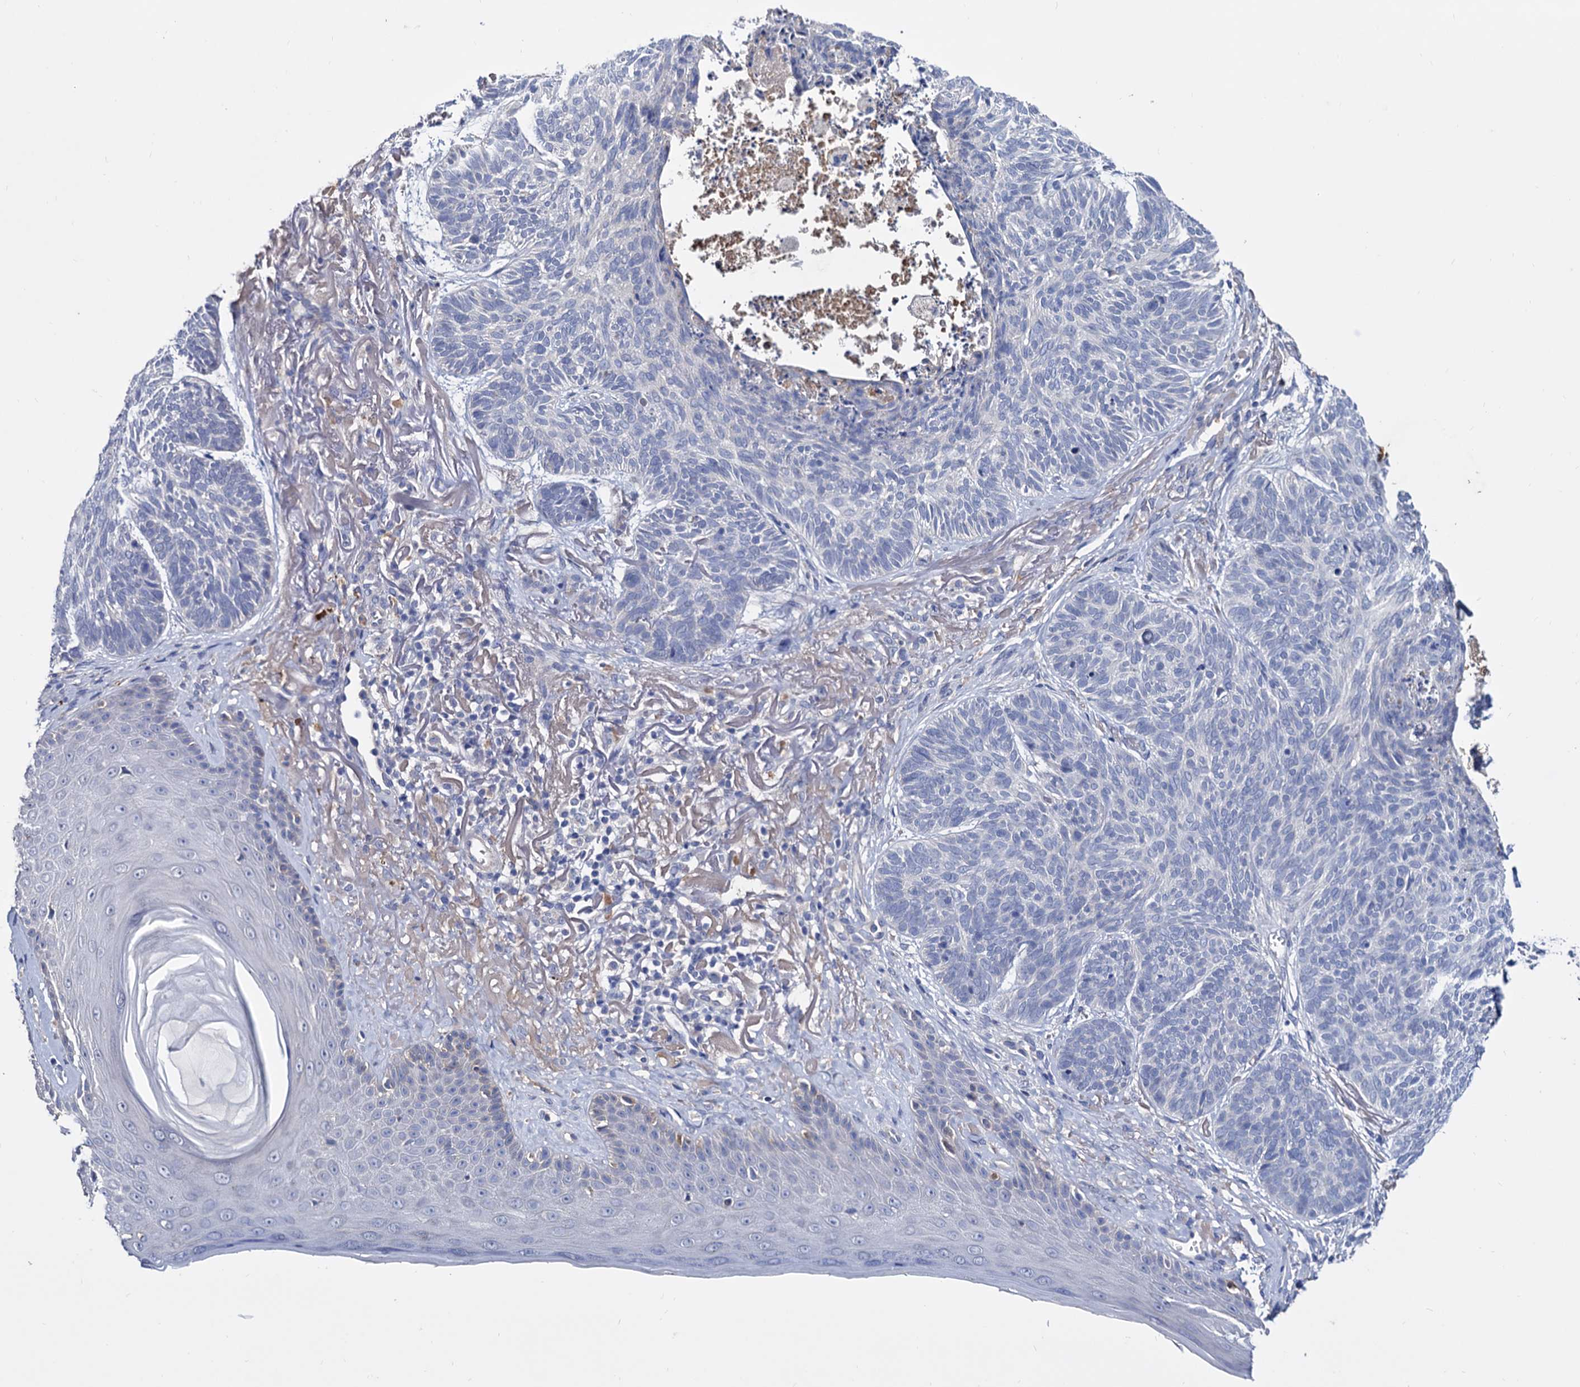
{"staining": {"intensity": "negative", "quantity": "none", "location": "none"}, "tissue": "skin cancer", "cell_type": "Tumor cells", "image_type": "cancer", "snomed": [{"axis": "morphology", "description": "Normal tissue, NOS"}, {"axis": "morphology", "description": "Basal cell carcinoma"}, {"axis": "topography", "description": "Skin"}], "caption": "Protein analysis of basal cell carcinoma (skin) demonstrates no significant staining in tumor cells.", "gene": "NPAS4", "patient": {"sex": "male", "age": 66}}